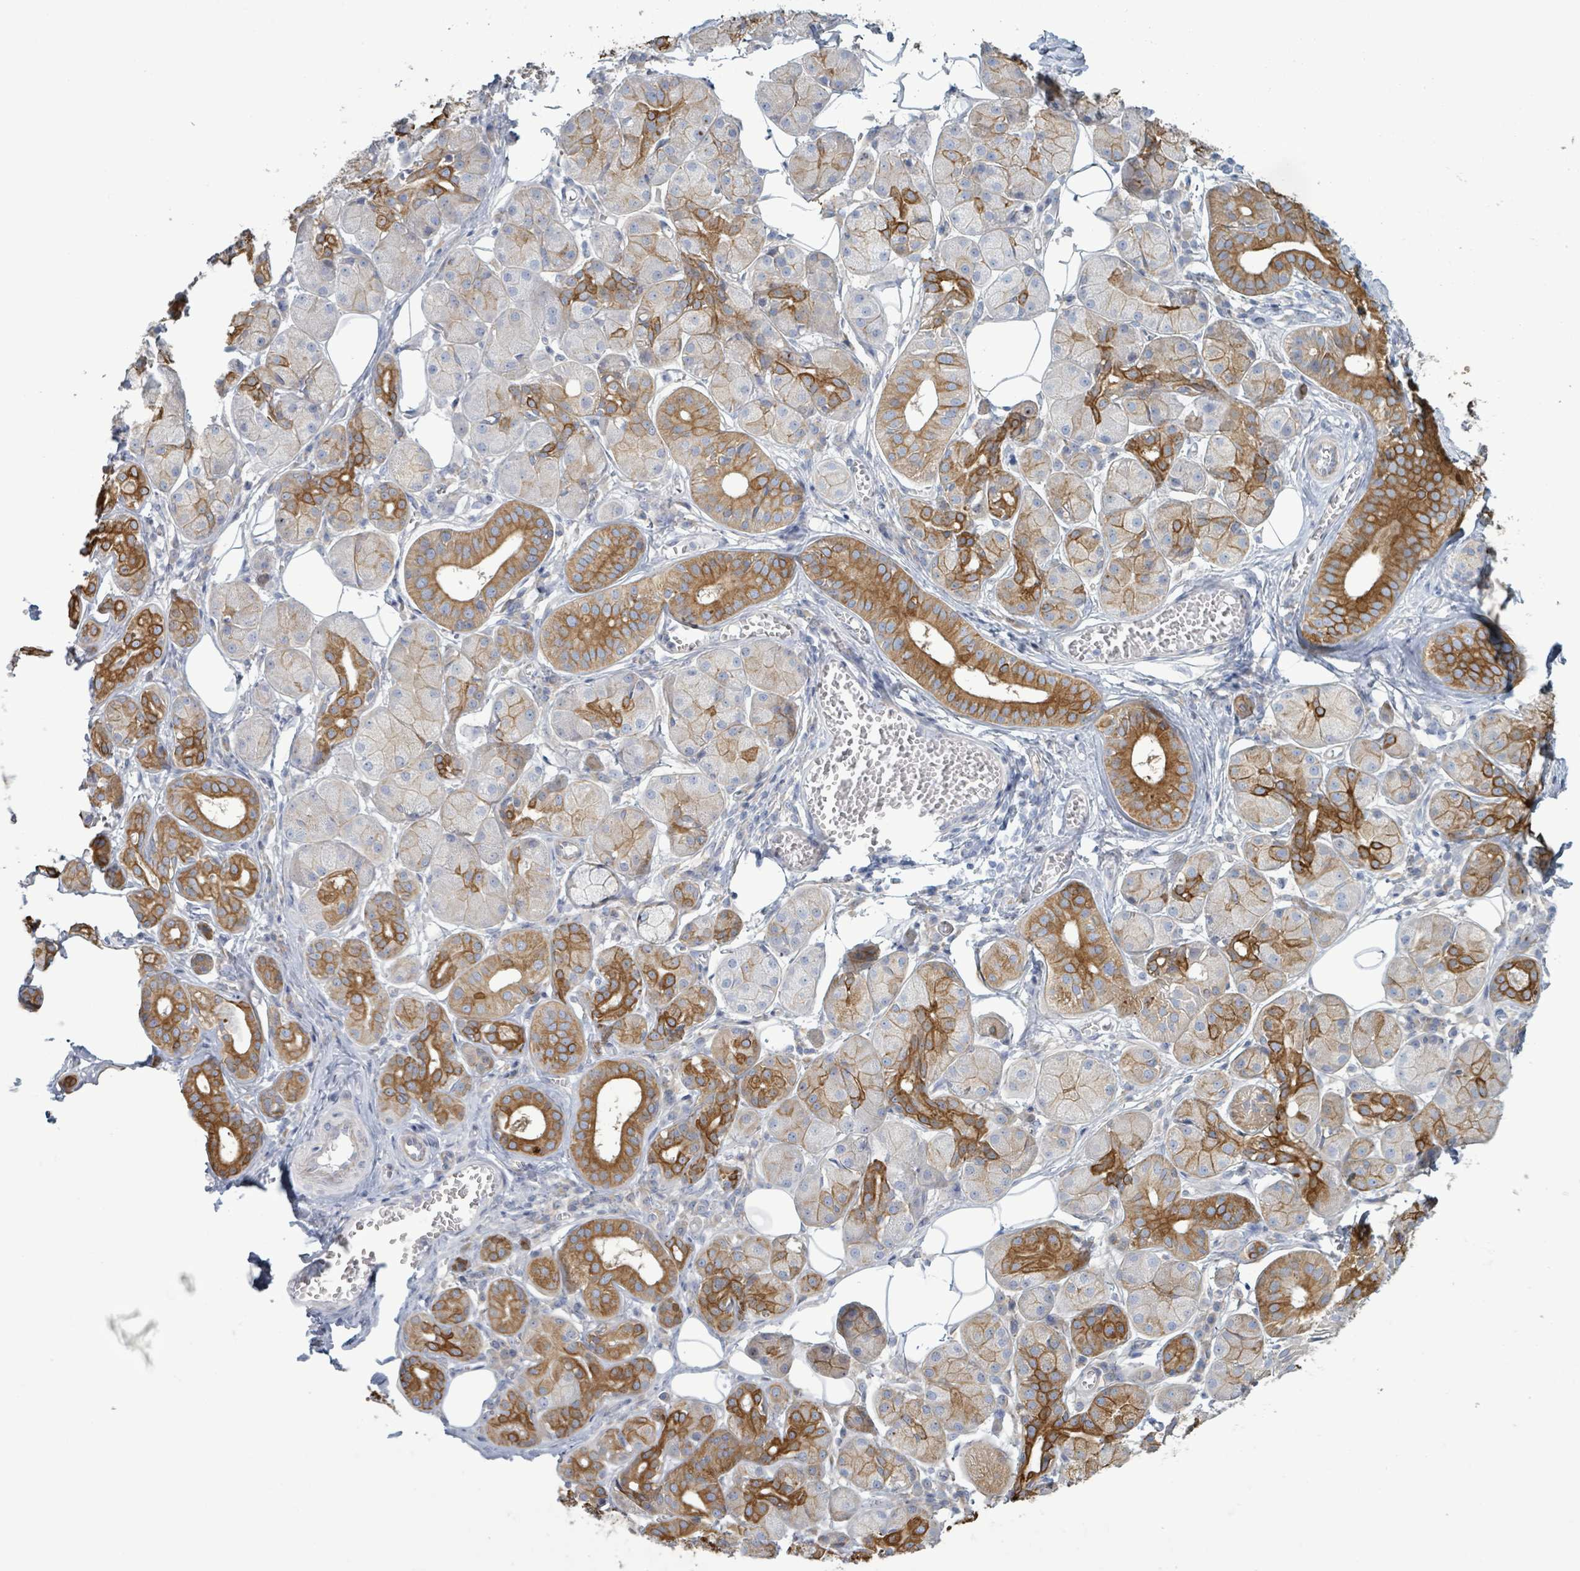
{"staining": {"intensity": "strong", "quantity": "25%-75%", "location": "cytoplasmic/membranous"}, "tissue": "salivary gland", "cell_type": "Glandular cells", "image_type": "normal", "snomed": [{"axis": "morphology", "description": "Squamous cell carcinoma, NOS"}, {"axis": "topography", "description": "Skin"}, {"axis": "topography", "description": "Head-Neck"}], "caption": "The micrograph reveals staining of benign salivary gland, revealing strong cytoplasmic/membranous protein positivity (brown color) within glandular cells.", "gene": "COL13A1", "patient": {"sex": "male", "age": 80}}